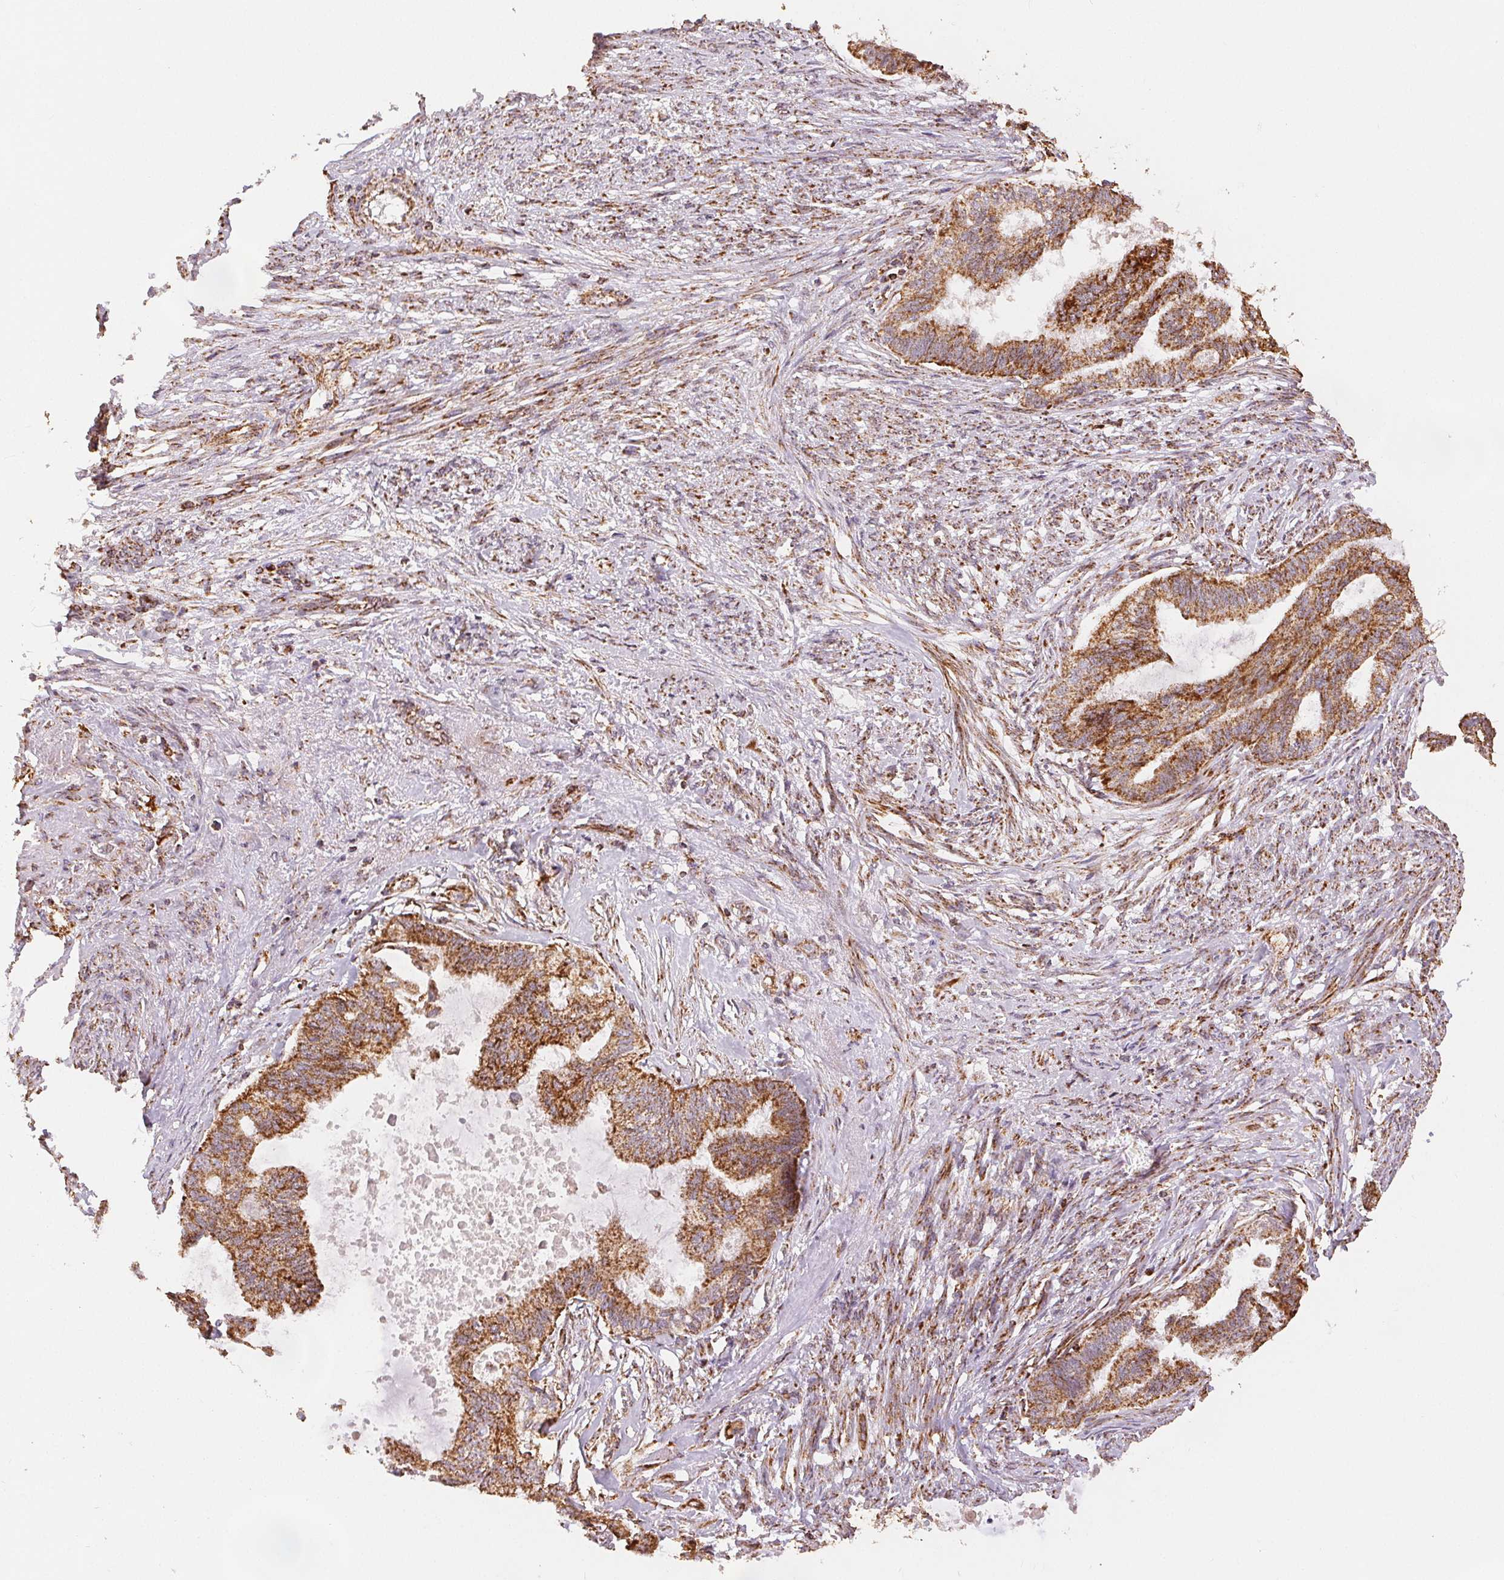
{"staining": {"intensity": "moderate", "quantity": ">75%", "location": "cytoplasmic/membranous"}, "tissue": "endometrial cancer", "cell_type": "Tumor cells", "image_type": "cancer", "snomed": [{"axis": "morphology", "description": "Adenocarcinoma, NOS"}, {"axis": "topography", "description": "Endometrium"}], "caption": "Brown immunohistochemical staining in human adenocarcinoma (endometrial) exhibits moderate cytoplasmic/membranous positivity in approximately >75% of tumor cells.", "gene": "SDHB", "patient": {"sex": "female", "age": 86}}